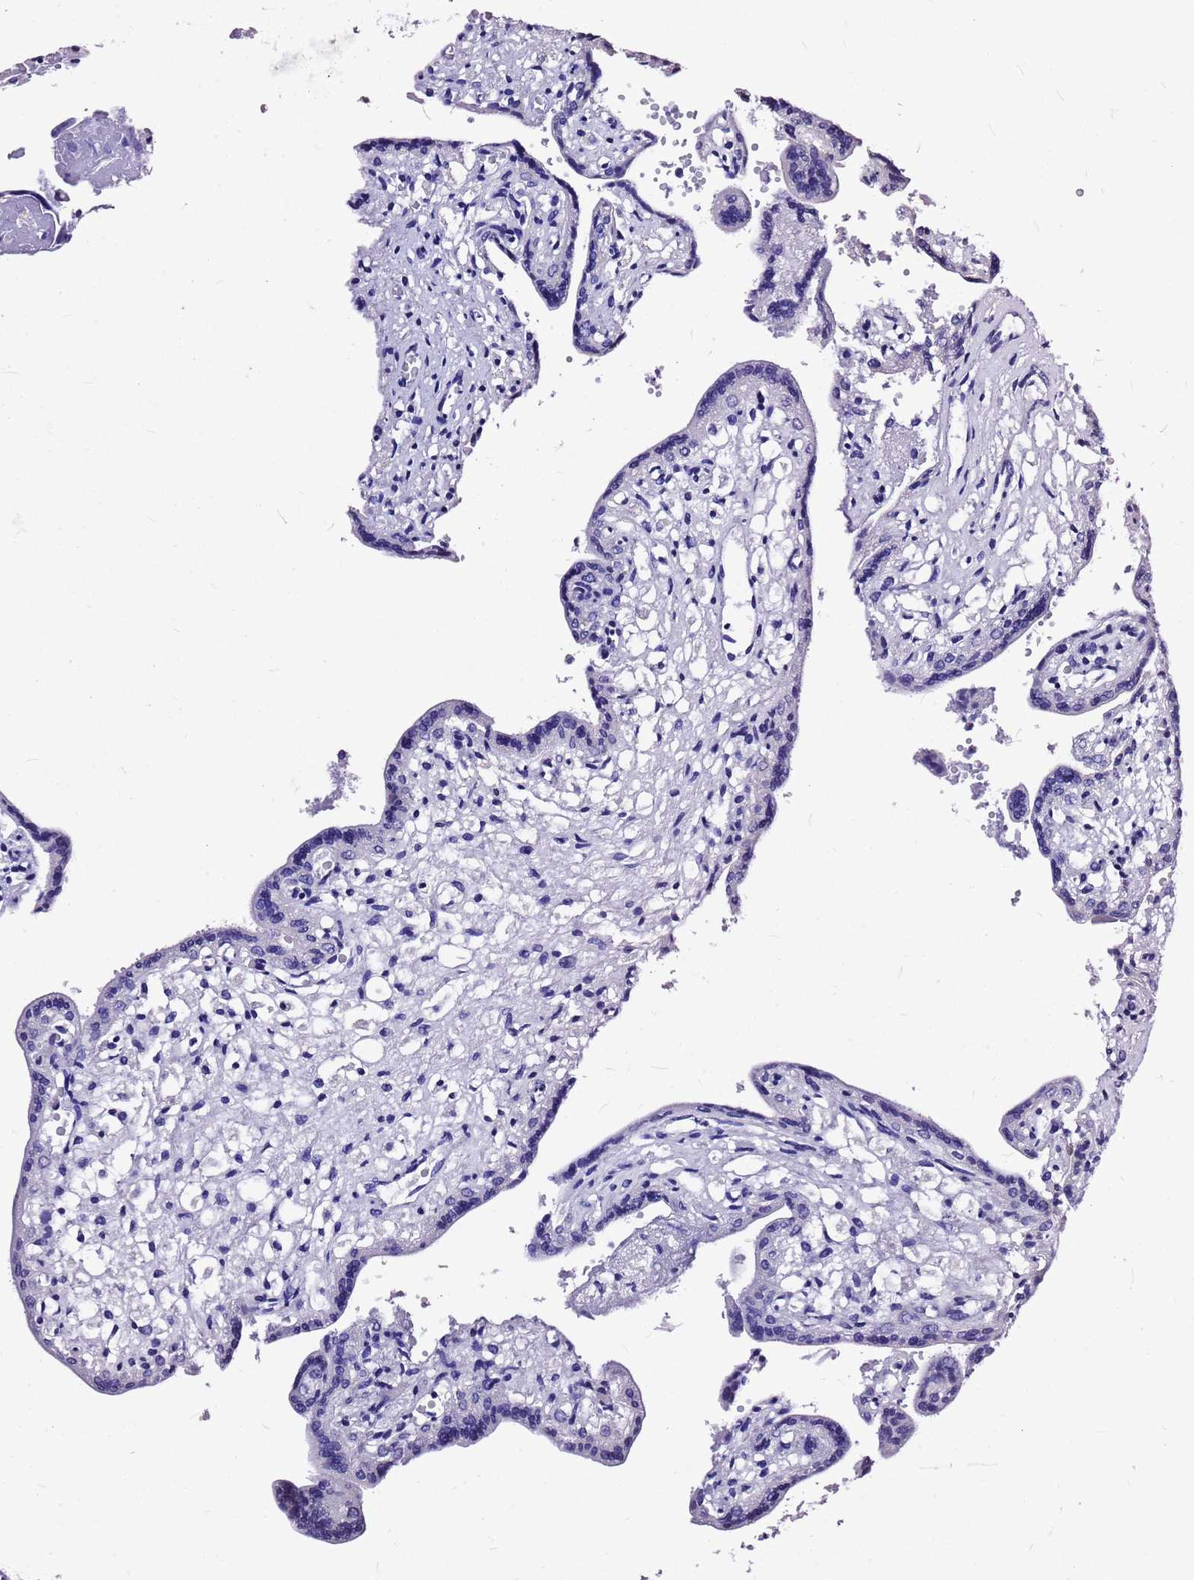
{"staining": {"intensity": "negative", "quantity": "none", "location": "none"}, "tissue": "placenta", "cell_type": "Trophoblastic cells", "image_type": "normal", "snomed": [{"axis": "morphology", "description": "Normal tissue, NOS"}, {"axis": "topography", "description": "Placenta"}], "caption": "High magnification brightfield microscopy of unremarkable placenta stained with DAB (3,3'-diaminobenzidine) (brown) and counterstained with hematoxylin (blue): trophoblastic cells show no significant positivity.", "gene": "HERC4", "patient": {"sex": "female", "age": 37}}